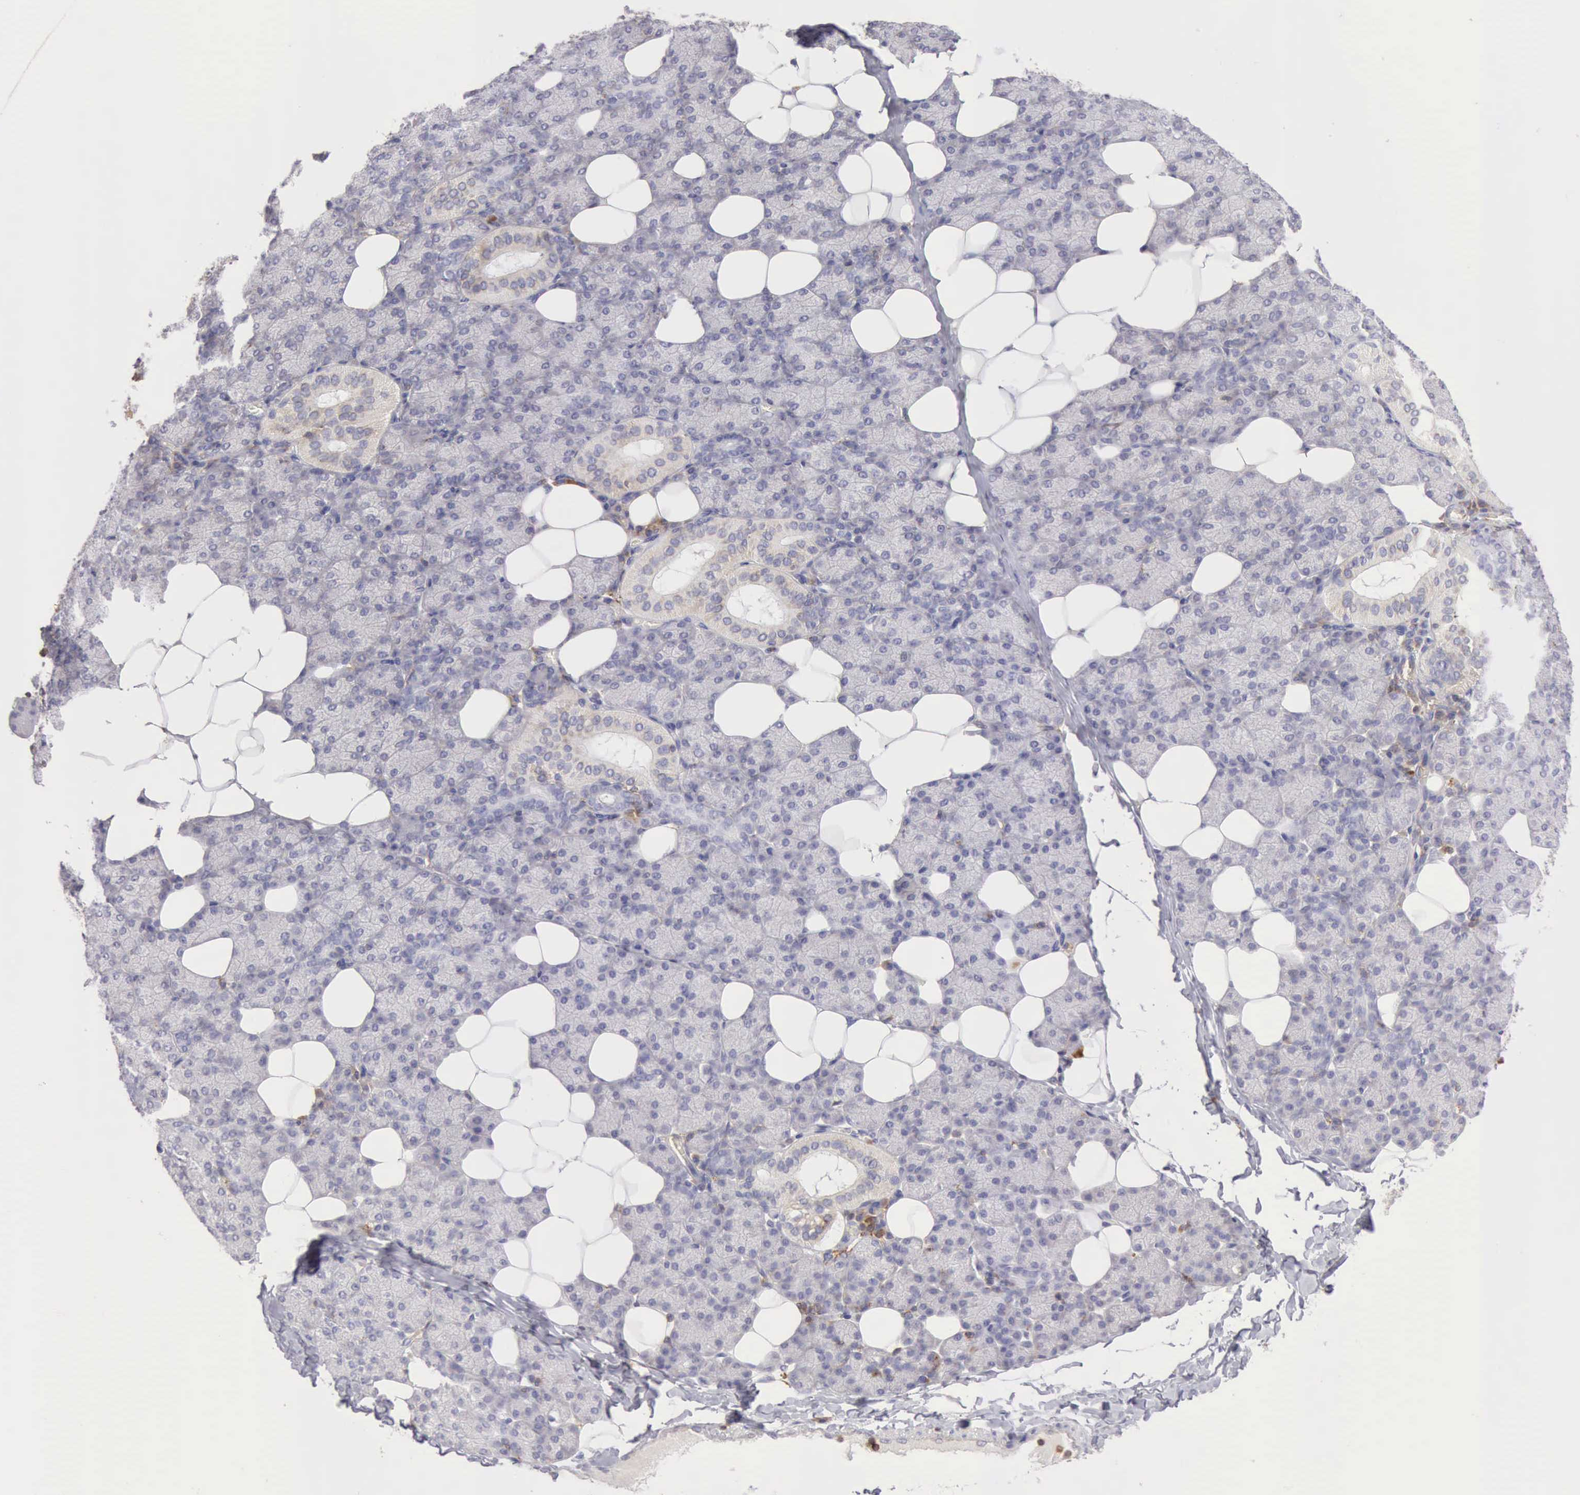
{"staining": {"intensity": "negative", "quantity": "none", "location": "none"}, "tissue": "salivary gland", "cell_type": "Glandular cells", "image_type": "normal", "snomed": [{"axis": "morphology", "description": "Normal tissue, NOS"}, {"axis": "topography", "description": "Lymph node"}, {"axis": "topography", "description": "Salivary gland"}], "caption": "The image displays no significant positivity in glandular cells of salivary gland. The staining is performed using DAB brown chromogen with nuclei counter-stained in using hematoxylin.", "gene": "ARHGAP4", "patient": {"sex": "male", "age": 8}}